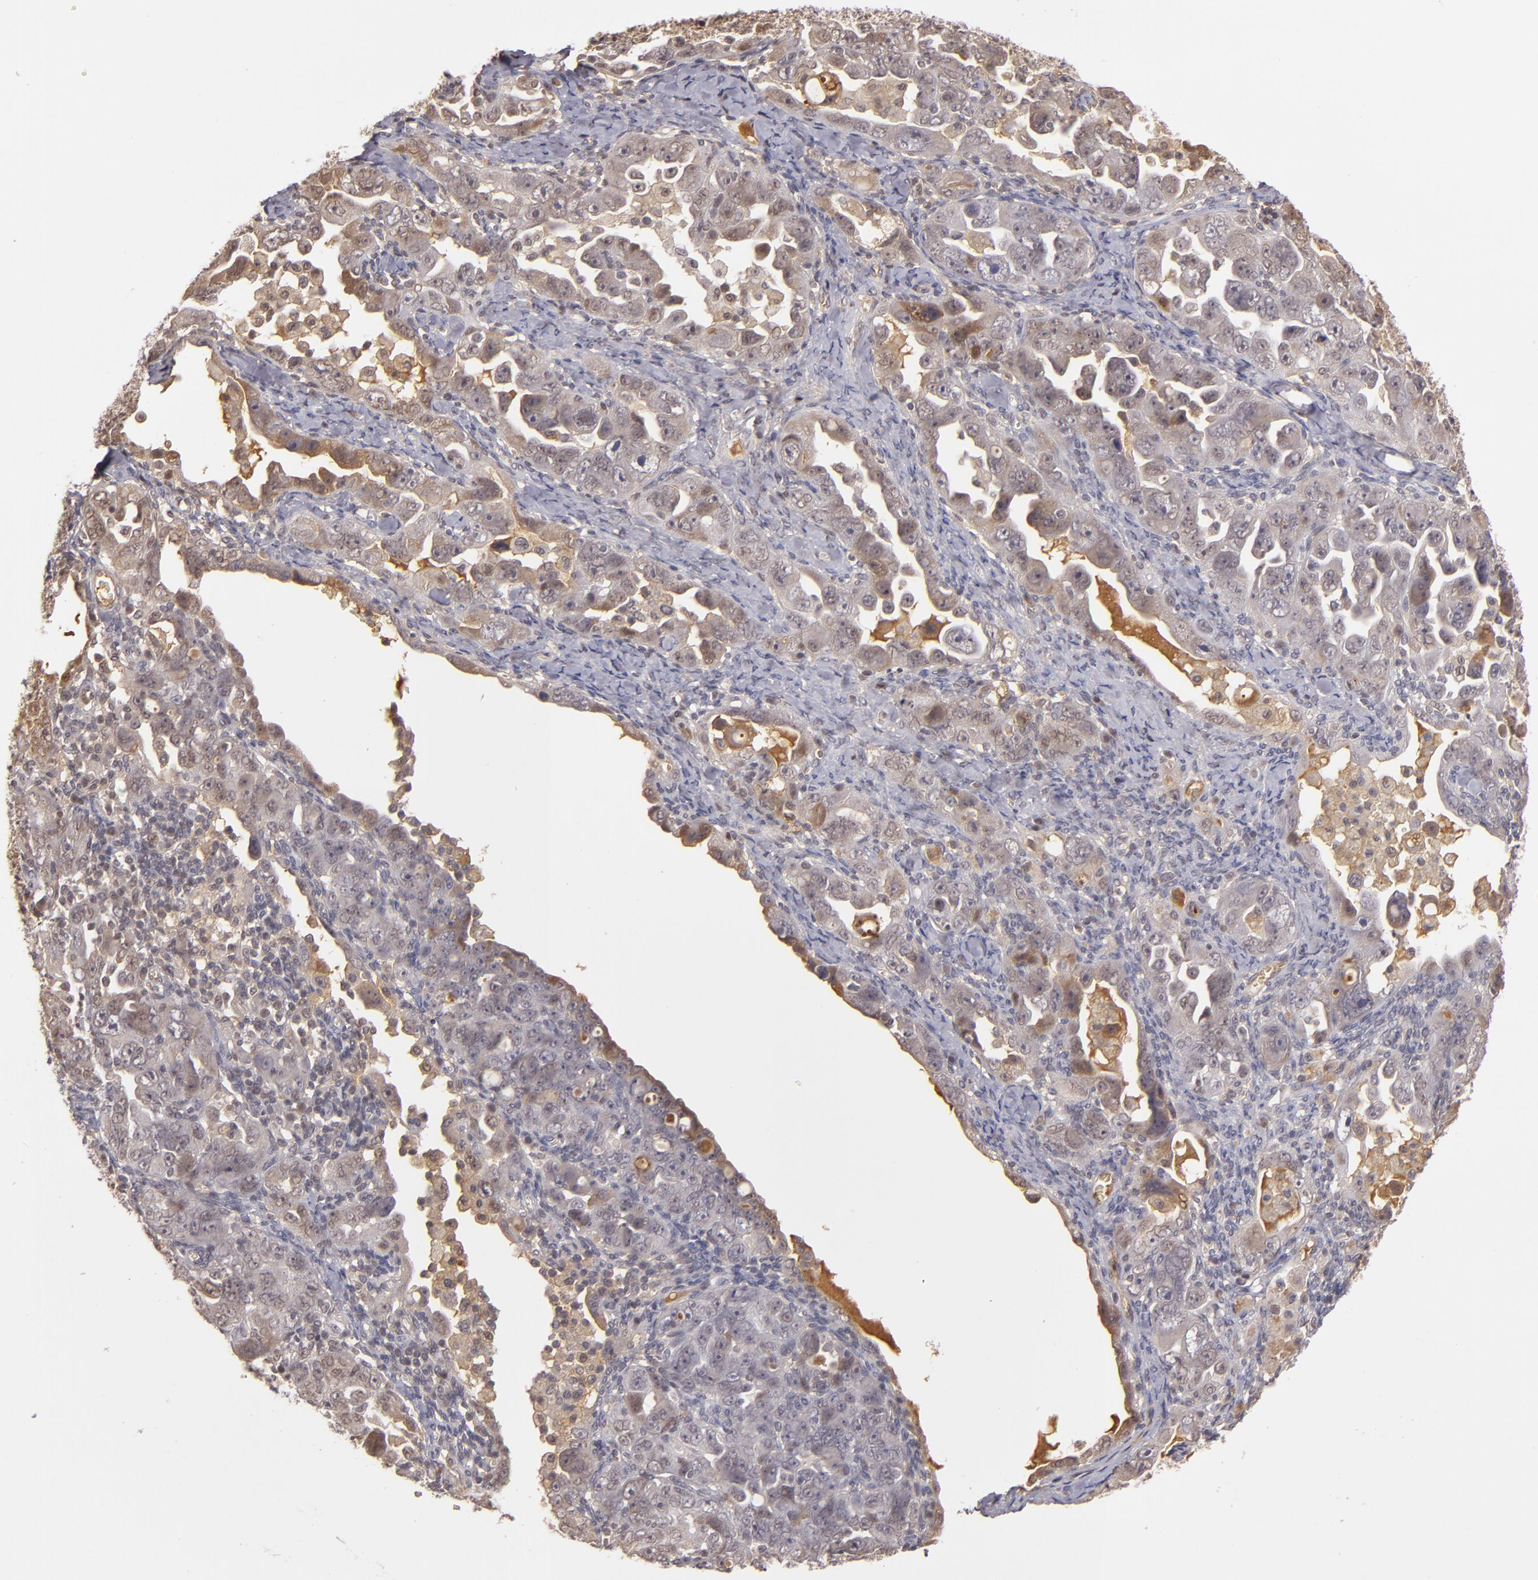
{"staining": {"intensity": "moderate", "quantity": "25%-75%", "location": "cytoplasmic/membranous"}, "tissue": "ovarian cancer", "cell_type": "Tumor cells", "image_type": "cancer", "snomed": [{"axis": "morphology", "description": "Cystadenocarcinoma, serous, NOS"}, {"axis": "topography", "description": "Ovary"}], "caption": "Protein expression analysis of human serous cystadenocarcinoma (ovarian) reveals moderate cytoplasmic/membranous expression in about 25%-75% of tumor cells.", "gene": "LRG1", "patient": {"sex": "female", "age": 66}}